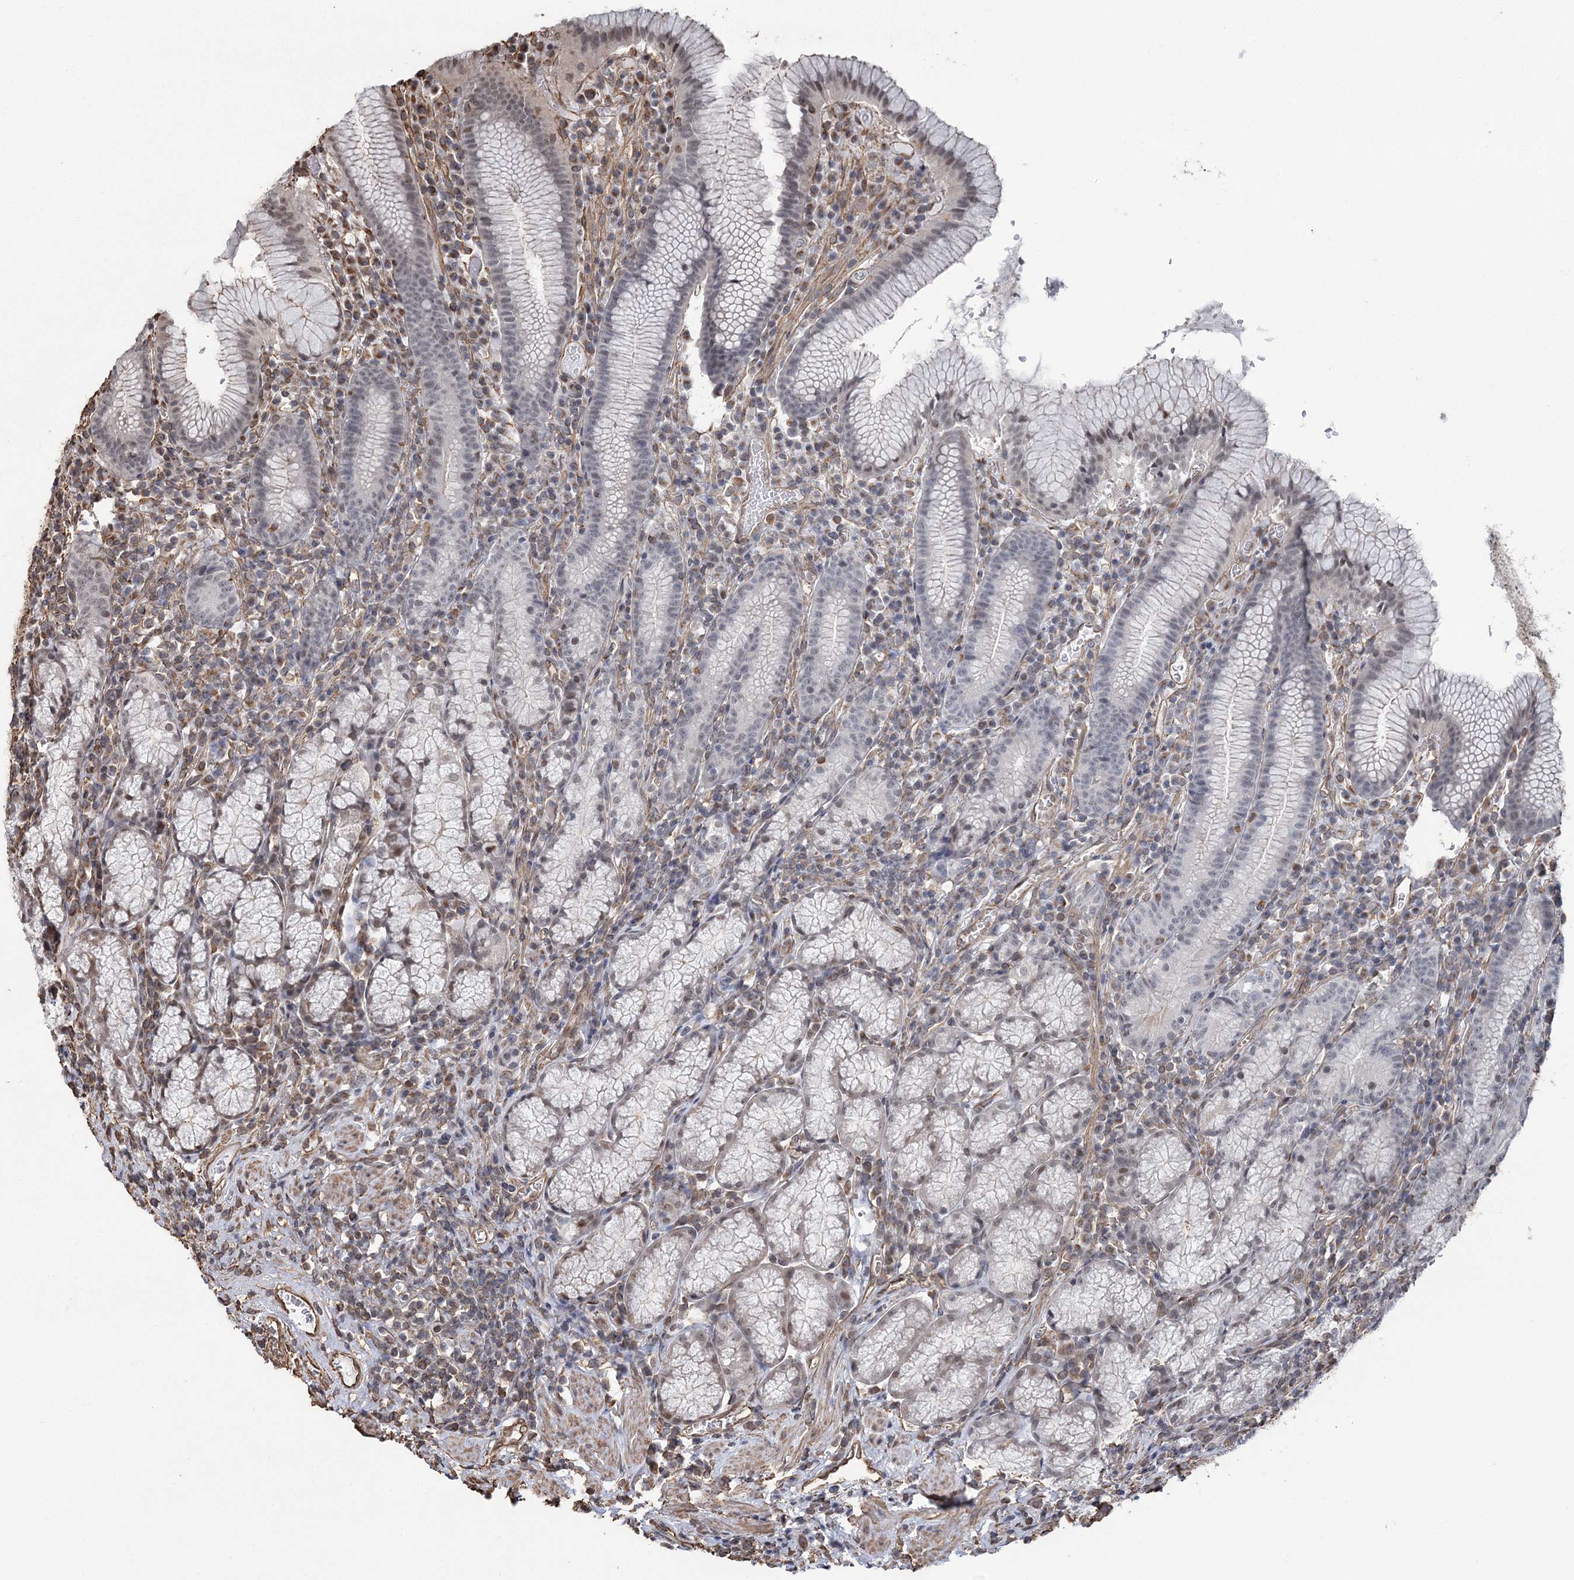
{"staining": {"intensity": "moderate", "quantity": "<25%", "location": "nuclear"}, "tissue": "stomach", "cell_type": "Glandular cells", "image_type": "normal", "snomed": [{"axis": "morphology", "description": "Normal tissue, NOS"}, {"axis": "topography", "description": "Stomach"}], "caption": "An image of human stomach stained for a protein displays moderate nuclear brown staining in glandular cells. (IHC, brightfield microscopy, high magnification).", "gene": "ATP11B", "patient": {"sex": "male", "age": 55}}